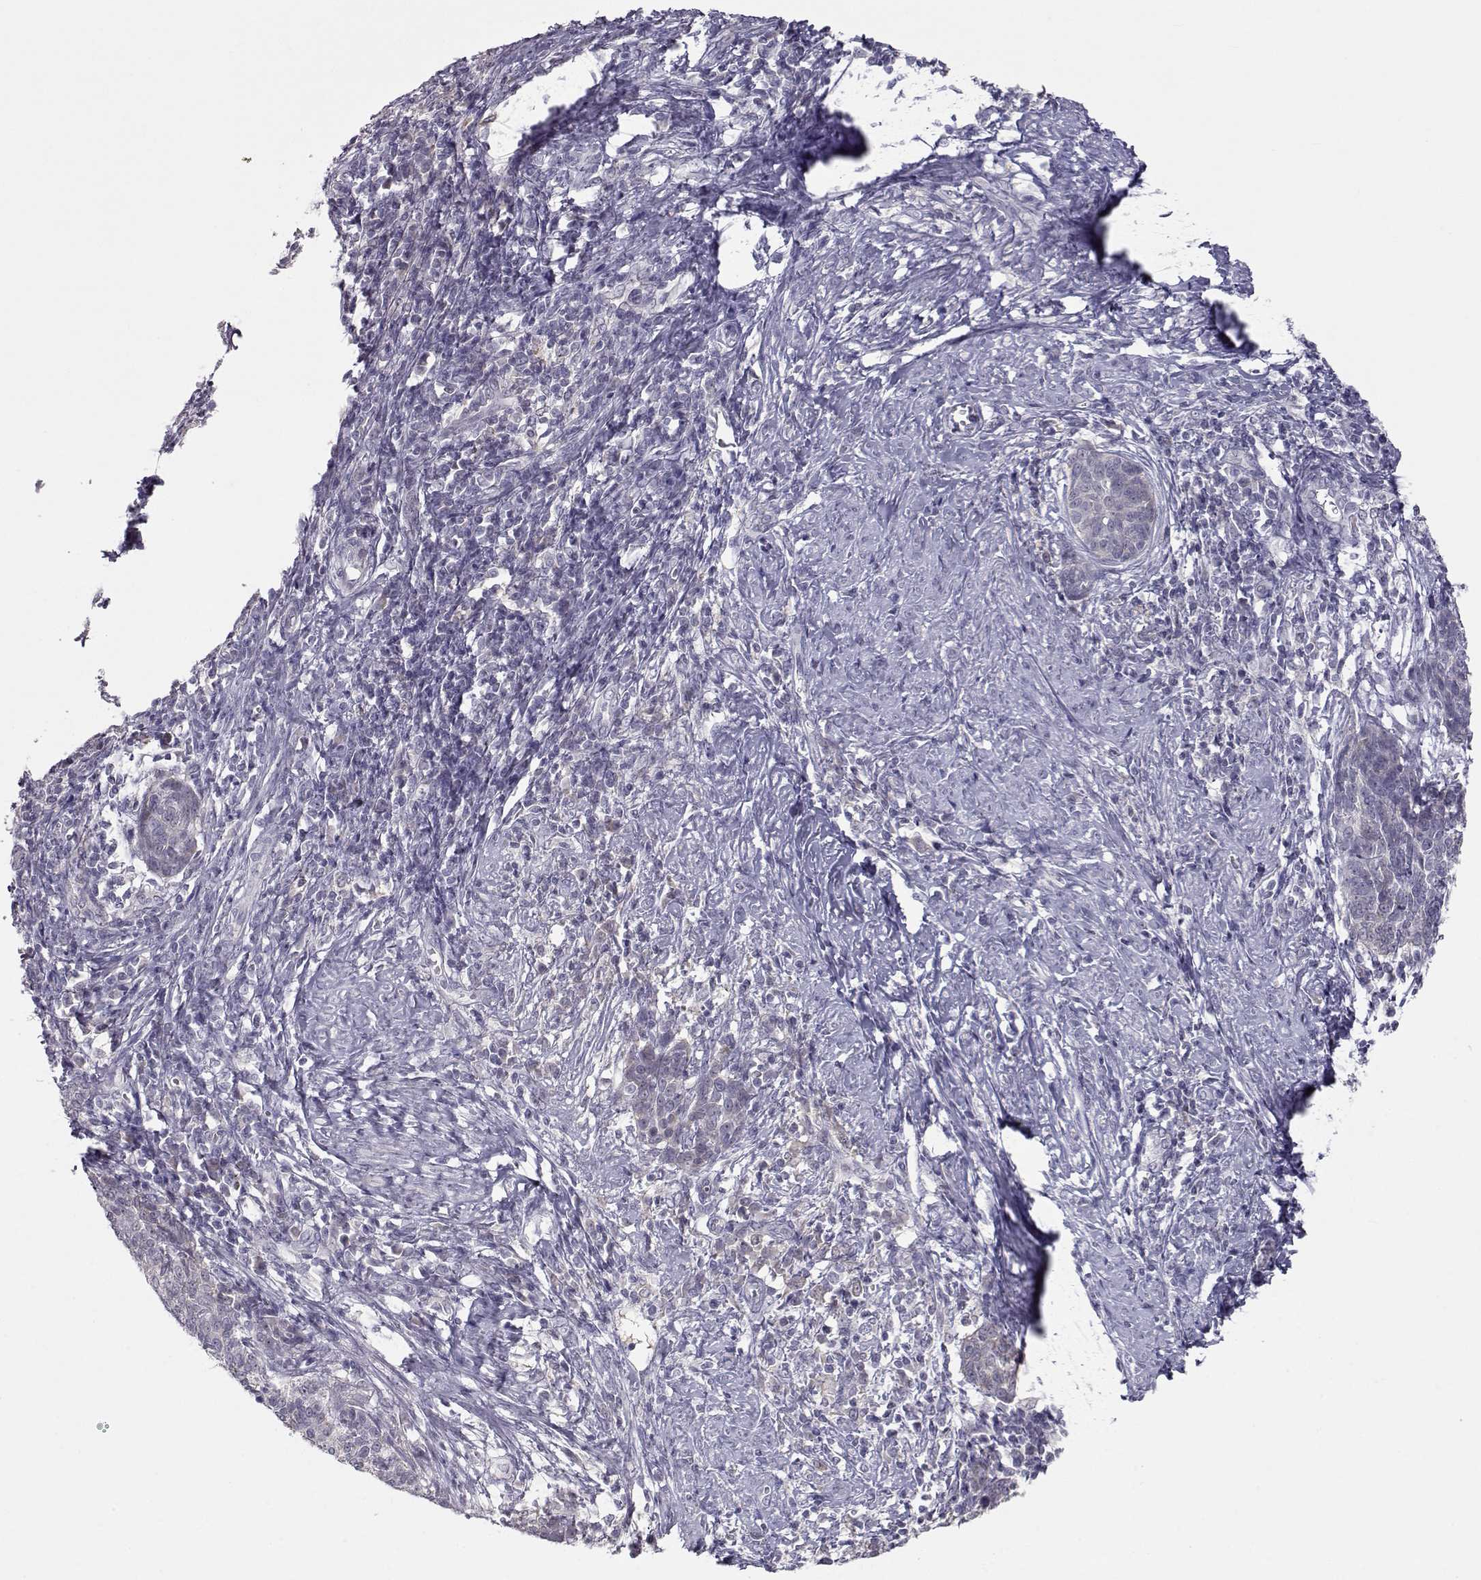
{"staining": {"intensity": "negative", "quantity": "none", "location": "none"}, "tissue": "cervical cancer", "cell_type": "Tumor cells", "image_type": "cancer", "snomed": [{"axis": "morphology", "description": "Squamous cell carcinoma, NOS"}, {"axis": "topography", "description": "Cervix"}], "caption": "Tumor cells are negative for brown protein staining in cervical cancer (squamous cell carcinoma).", "gene": "NPVF", "patient": {"sex": "female", "age": 39}}